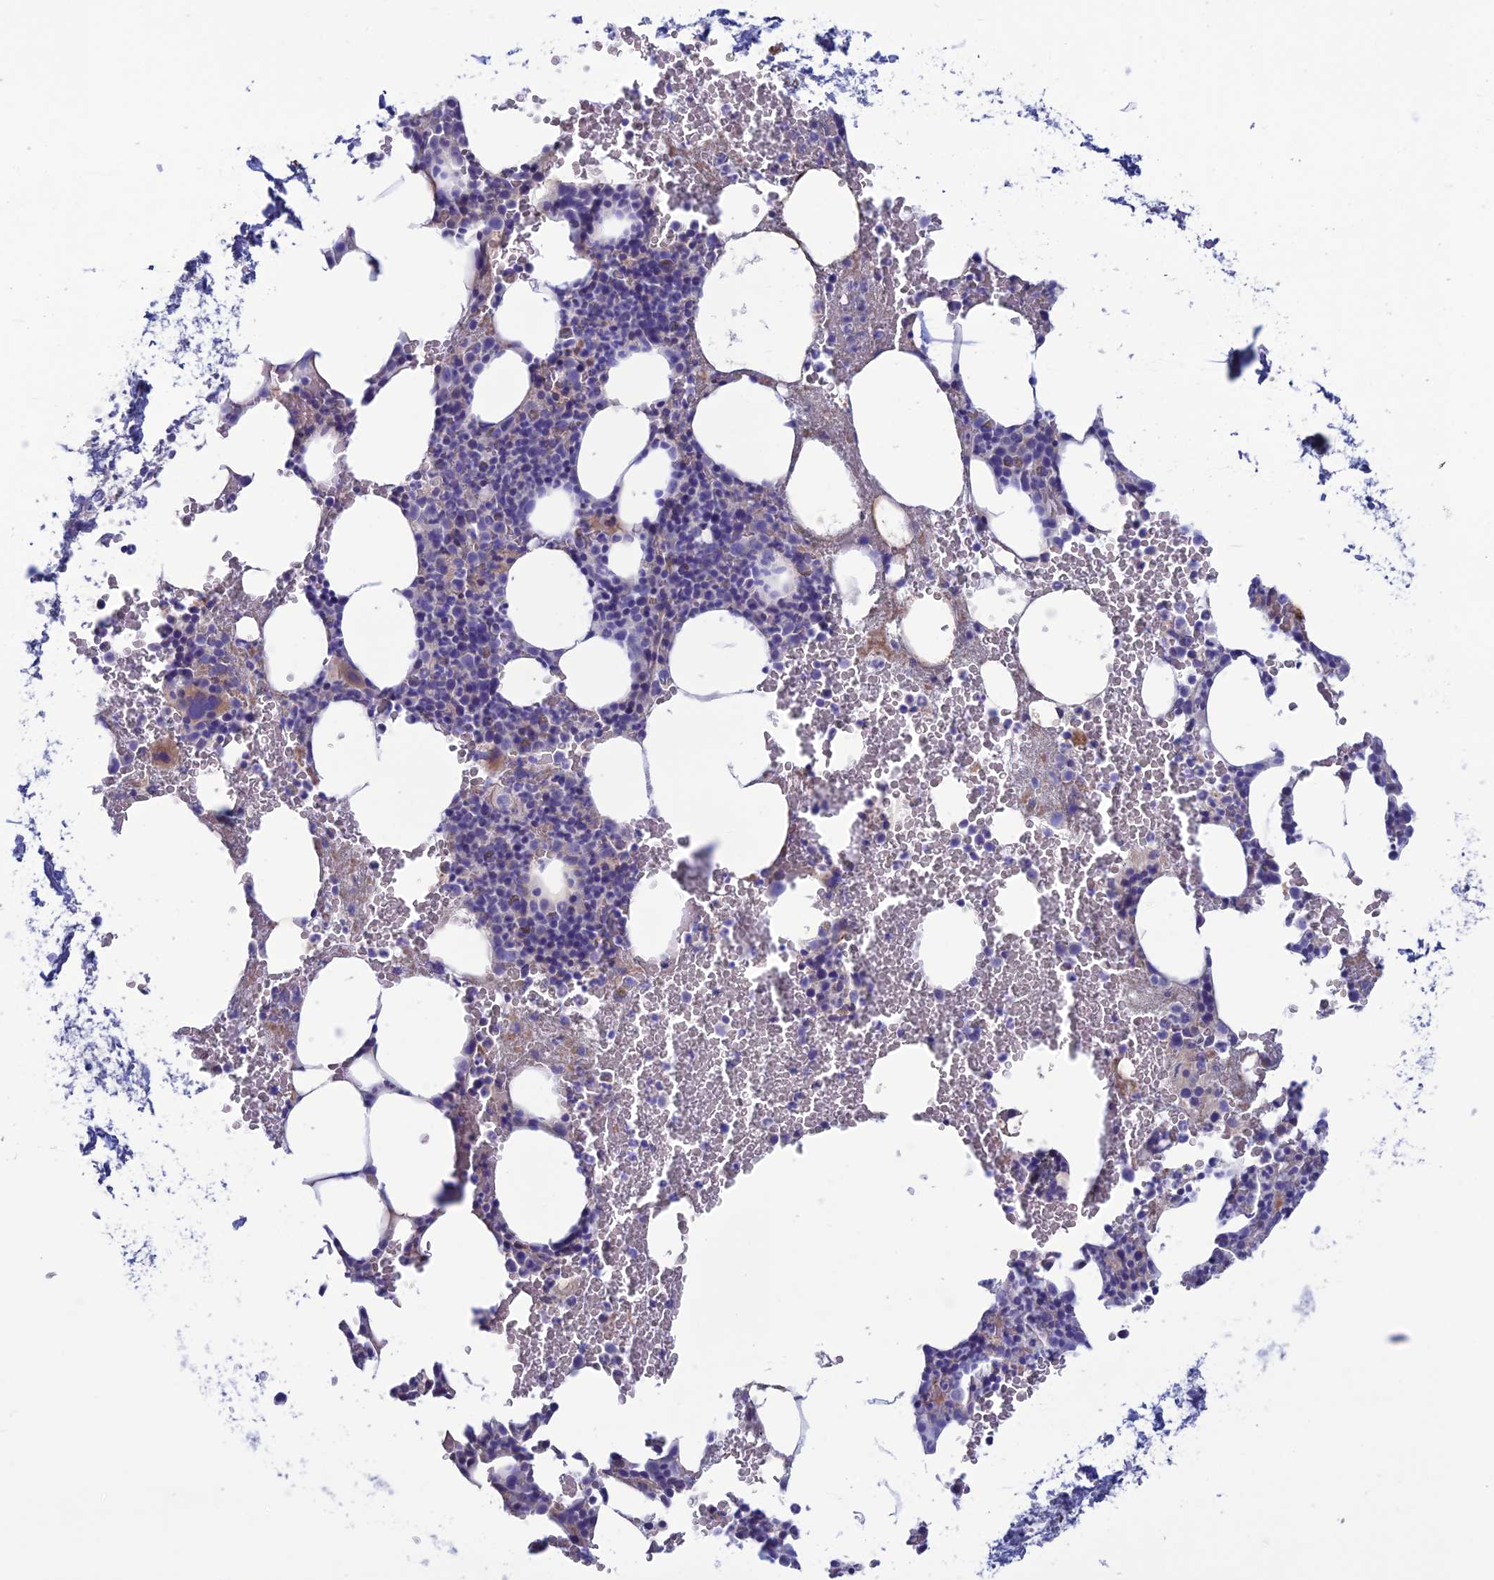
{"staining": {"intensity": "weak", "quantity": "<25%", "location": "cytoplasmic/membranous"}, "tissue": "bone marrow", "cell_type": "Hematopoietic cells", "image_type": "normal", "snomed": [{"axis": "morphology", "description": "Normal tissue, NOS"}, {"axis": "morphology", "description": "Inflammation, NOS"}, {"axis": "topography", "description": "Bone marrow"}], "caption": "IHC histopathology image of unremarkable bone marrow stained for a protein (brown), which demonstrates no positivity in hematopoietic cells.", "gene": "CDC42EP5", "patient": {"sex": "female", "age": 78}}